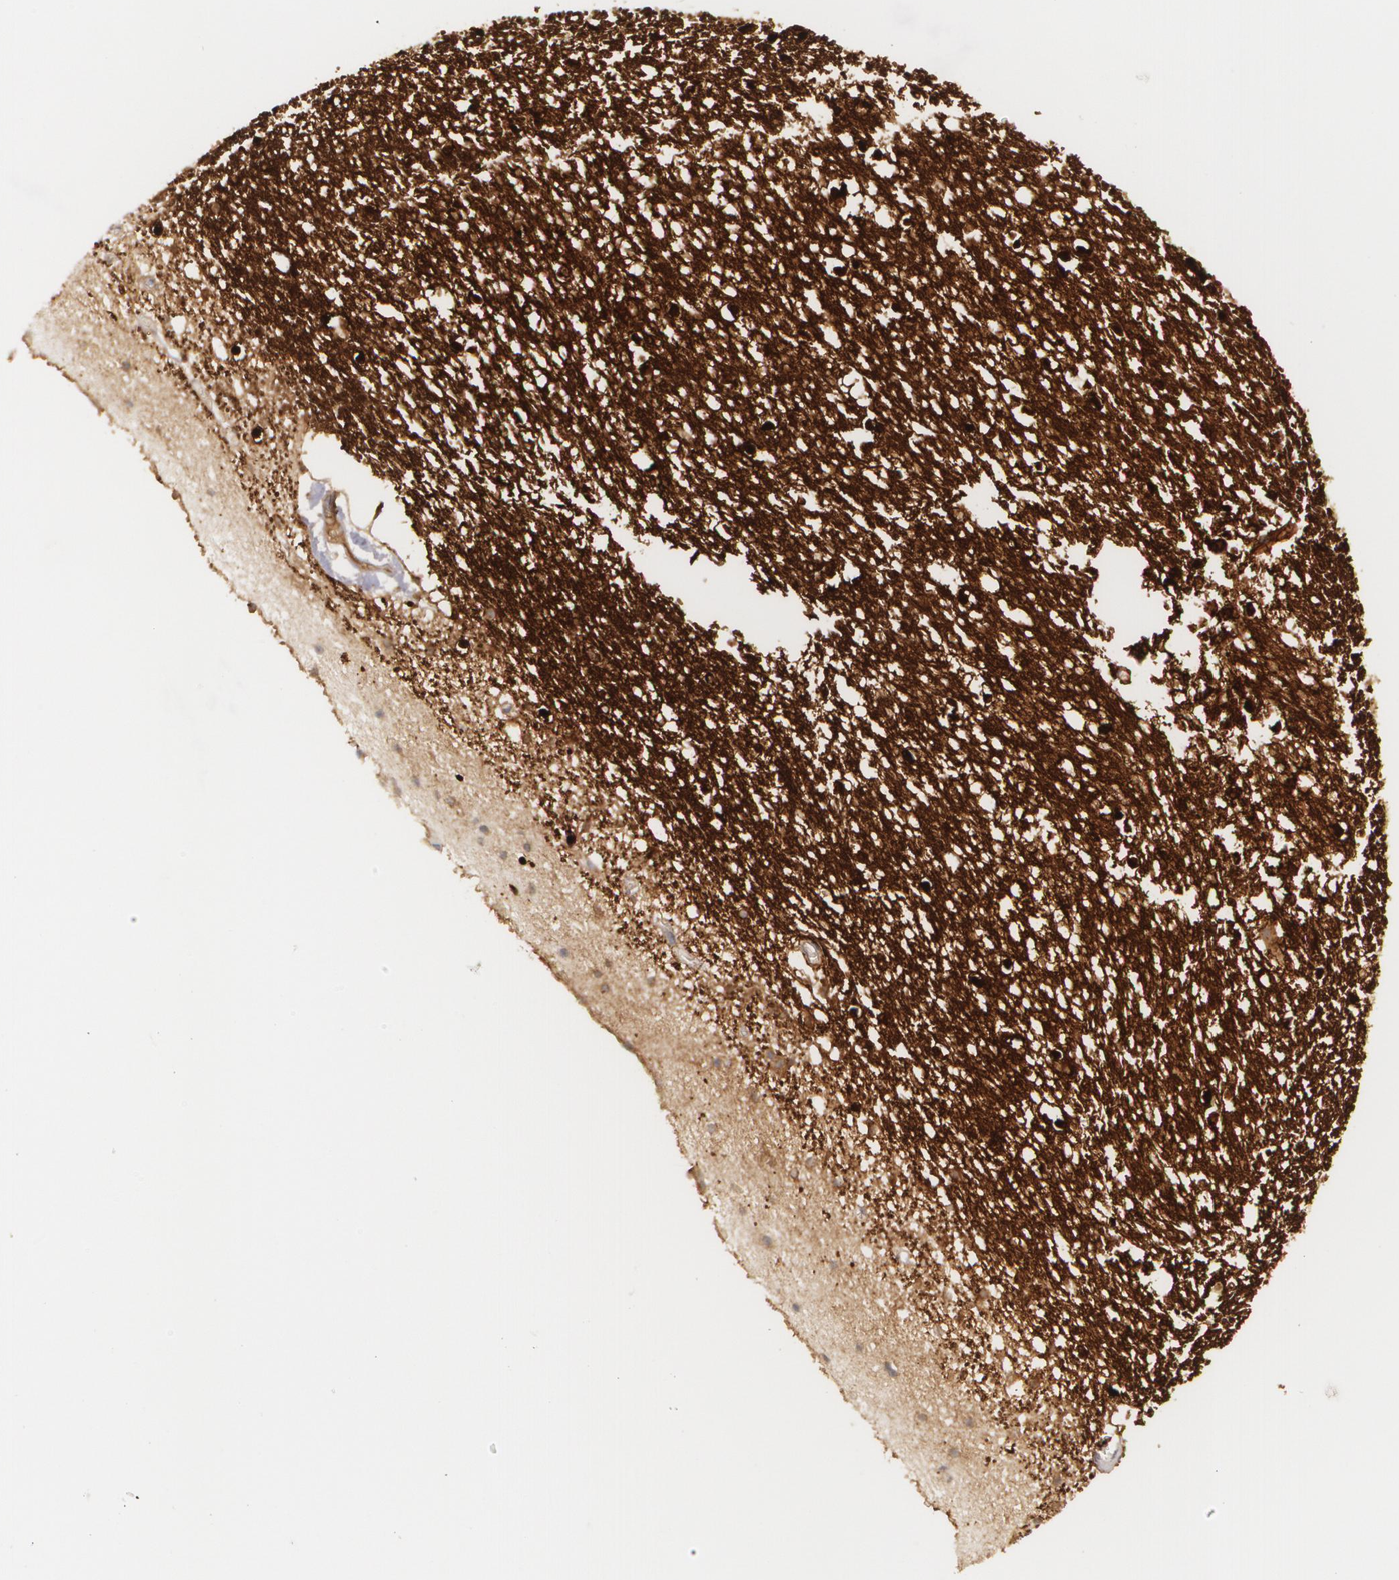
{"staining": {"intensity": "strong", "quantity": ">75%", "location": "cytoplasmic/membranous"}, "tissue": "caudate", "cell_type": "Glial cells", "image_type": "normal", "snomed": [{"axis": "morphology", "description": "Normal tissue, NOS"}, {"axis": "topography", "description": "Lateral ventricle wall"}], "caption": "IHC image of normal caudate: human caudate stained using immunohistochemistry exhibits high levels of strong protein expression localized specifically in the cytoplasmic/membranous of glial cells, appearing as a cytoplasmic/membranous brown color.", "gene": "BIN1", "patient": {"sex": "male", "age": 45}}